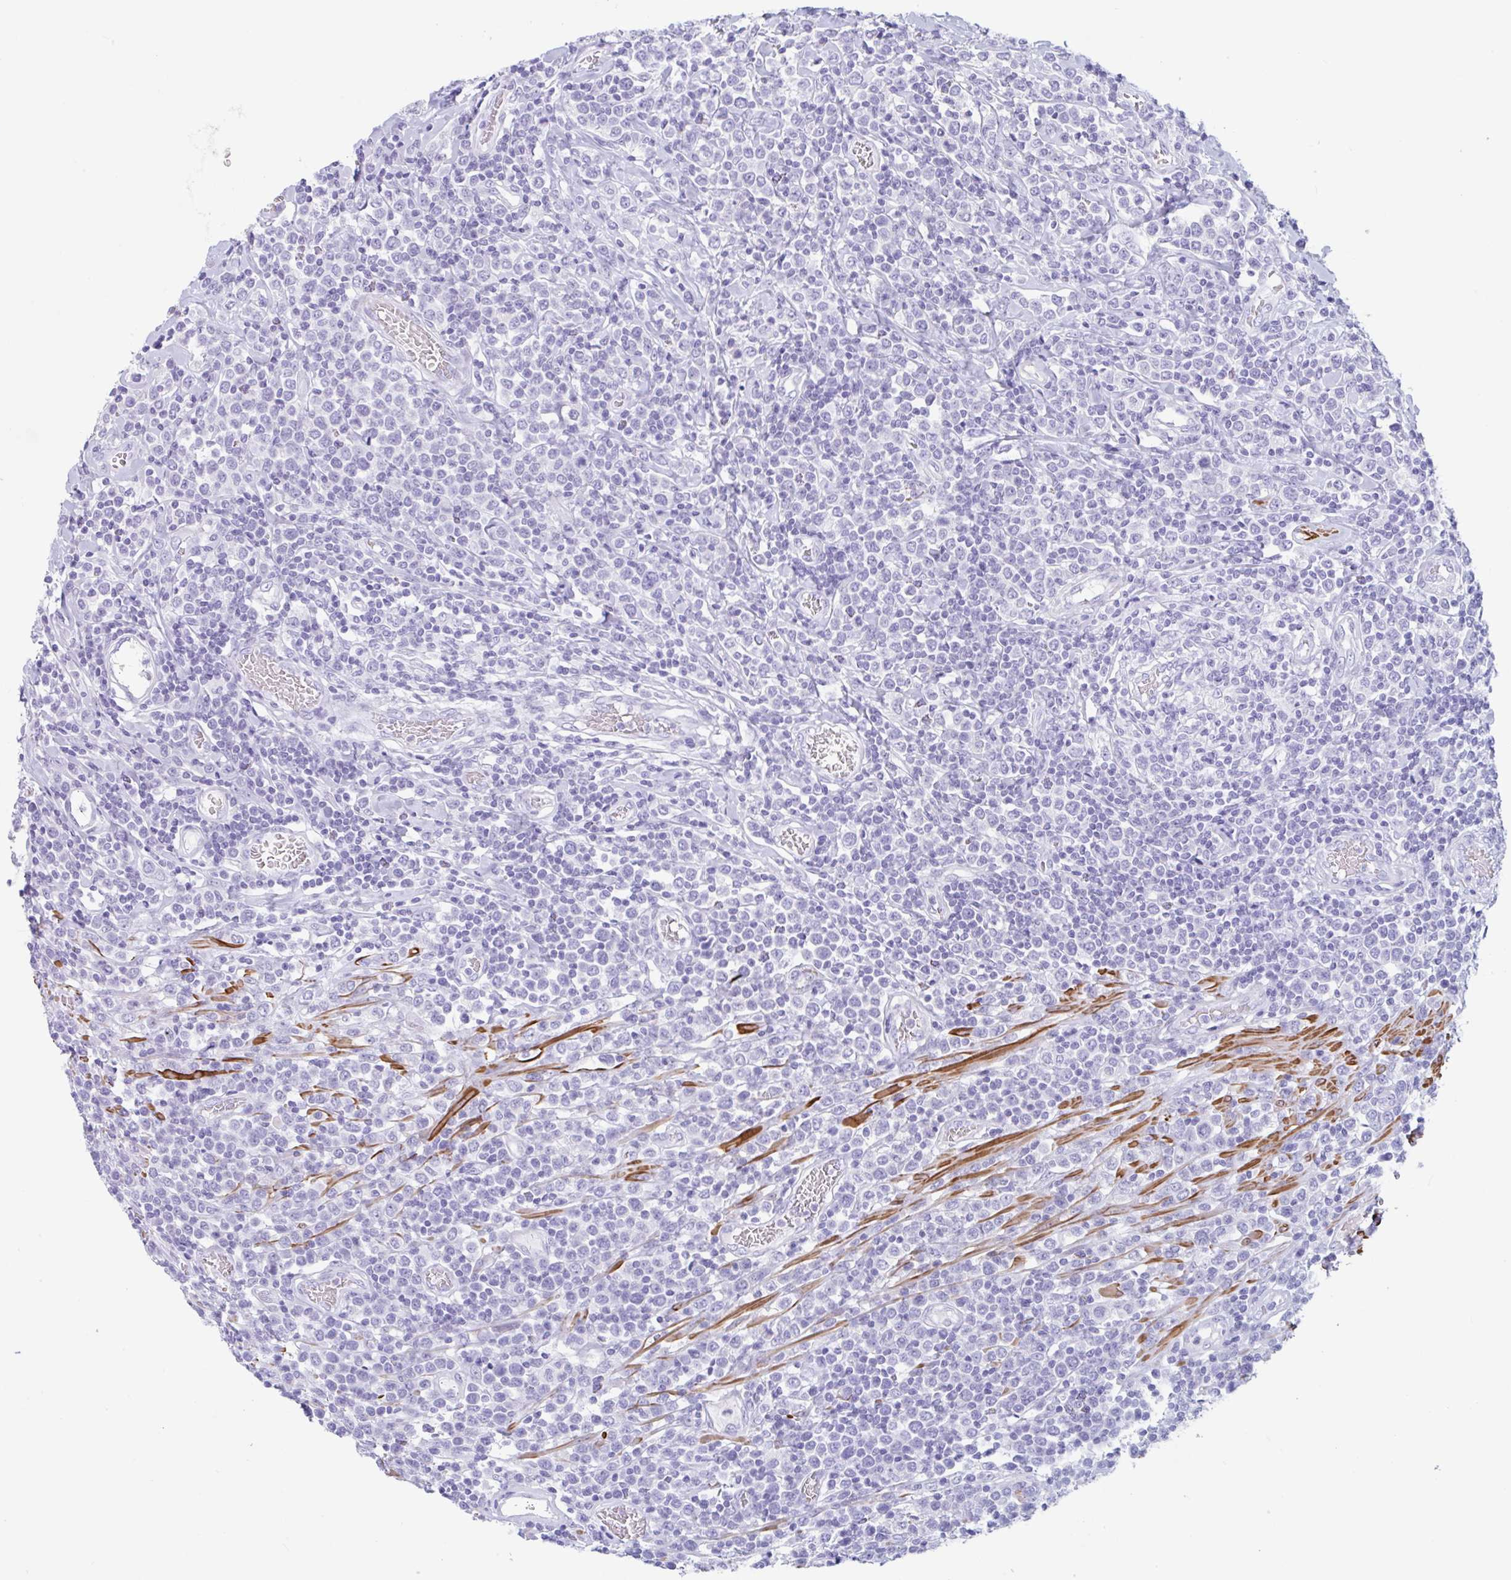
{"staining": {"intensity": "negative", "quantity": "none", "location": "none"}, "tissue": "lymphoma", "cell_type": "Tumor cells", "image_type": "cancer", "snomed": [{"axis": "morphology", "description": "Malignant lymphoma, non-Hodgkin's type, High grade"}, {"axis": "topography", "description": "Soft tissue"}], "caption": "DAB (3,3'-diaminobenzidine) immunohistochemical staining of malignant lymphoma, non-Hodgkin's type (high-grade) exhibits no significant positivity in tumor cells.", "gene": "TAS2R41", "patient": {"sex": "female", "age": 56}}